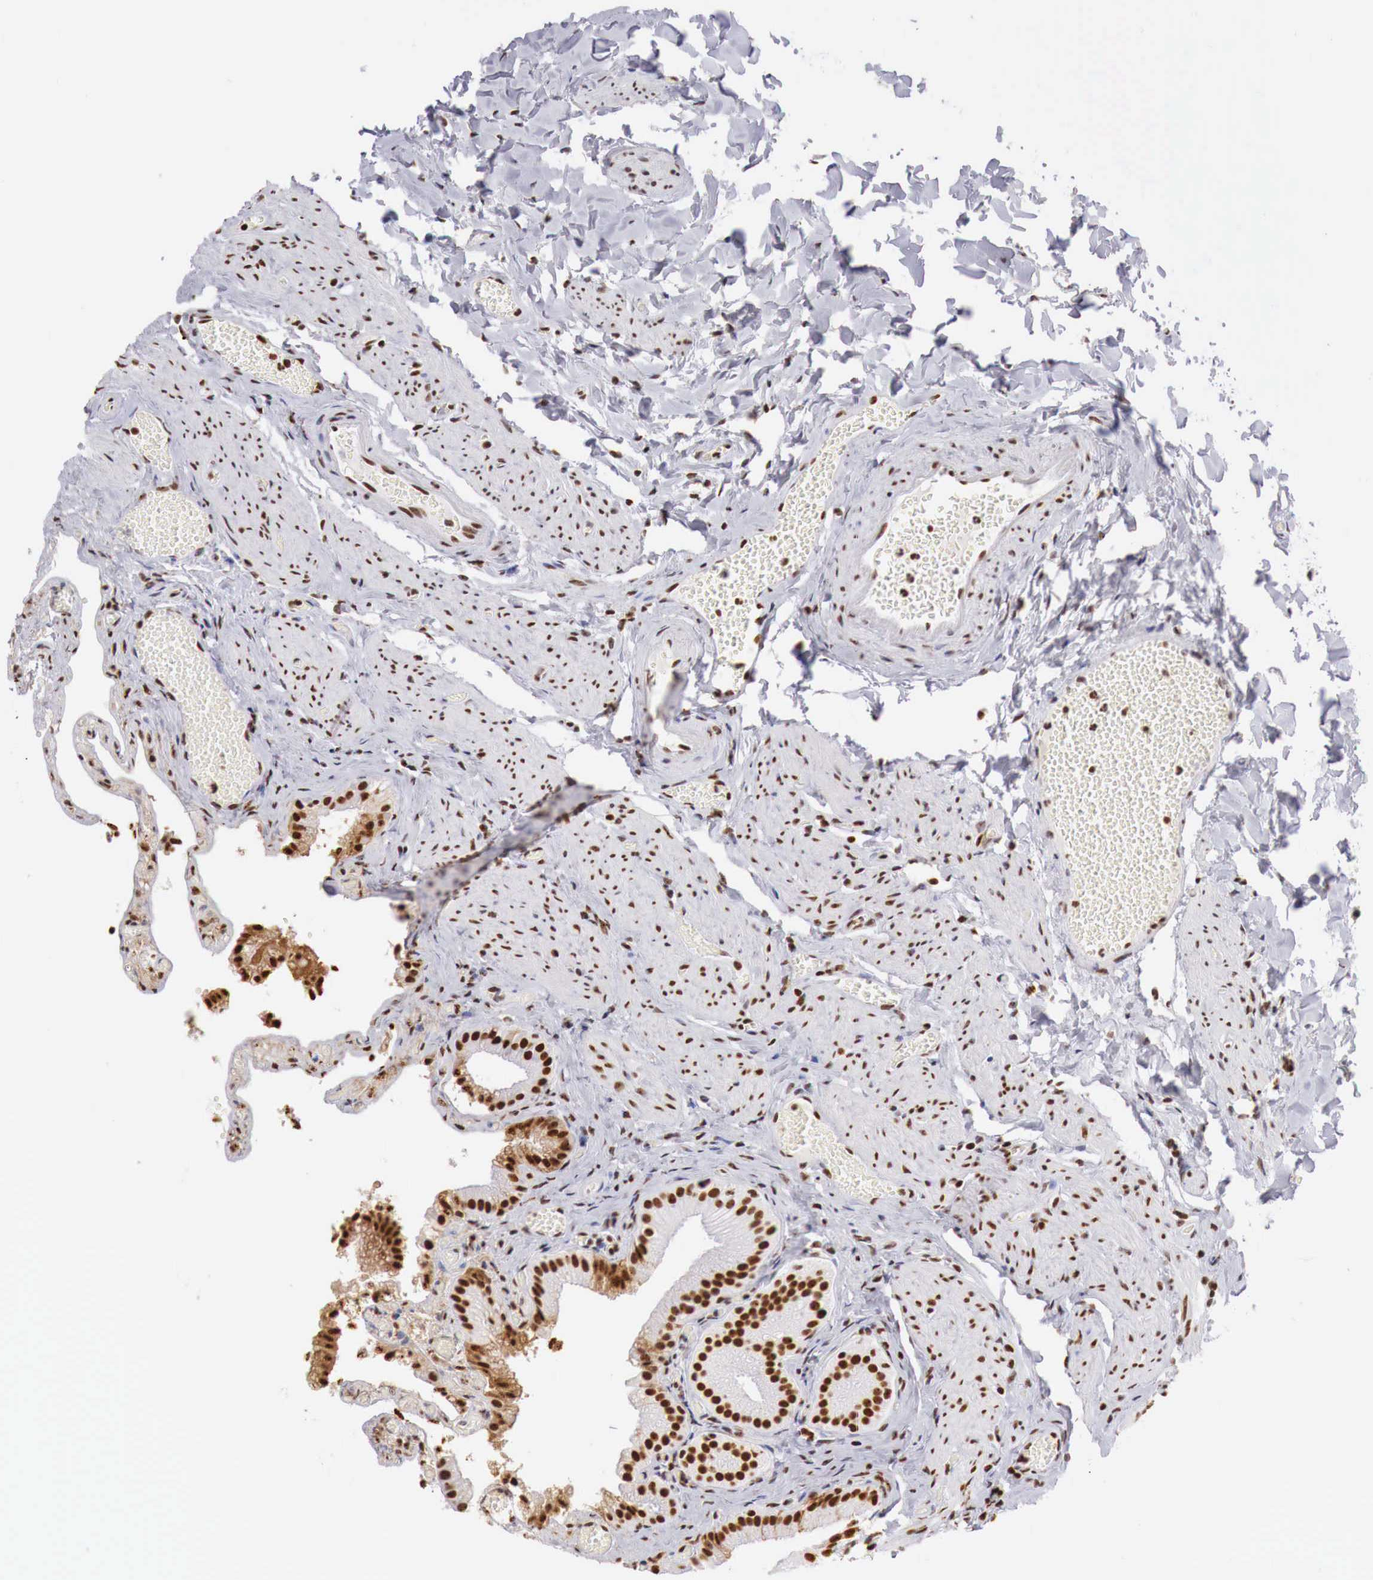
{"staining": {"intensity": "strong", "quantity": ">75%", "location": "nuclear"}, "tissue": "gallbladder", "cell_type": "Glandular cells", "image_type": "normal", "snomed": [{"axis": "morphology", "description": "Normal tissue, NOS"}, {"axis": "topography", "description": "Gallbladder"}], "caption": "Gallbladder stained with immunohistochemistry displays strong nuclear staining in about >75% of glandular cells.", "gene": "DKC1", "patient": {"sex": "female", "age": 44}}